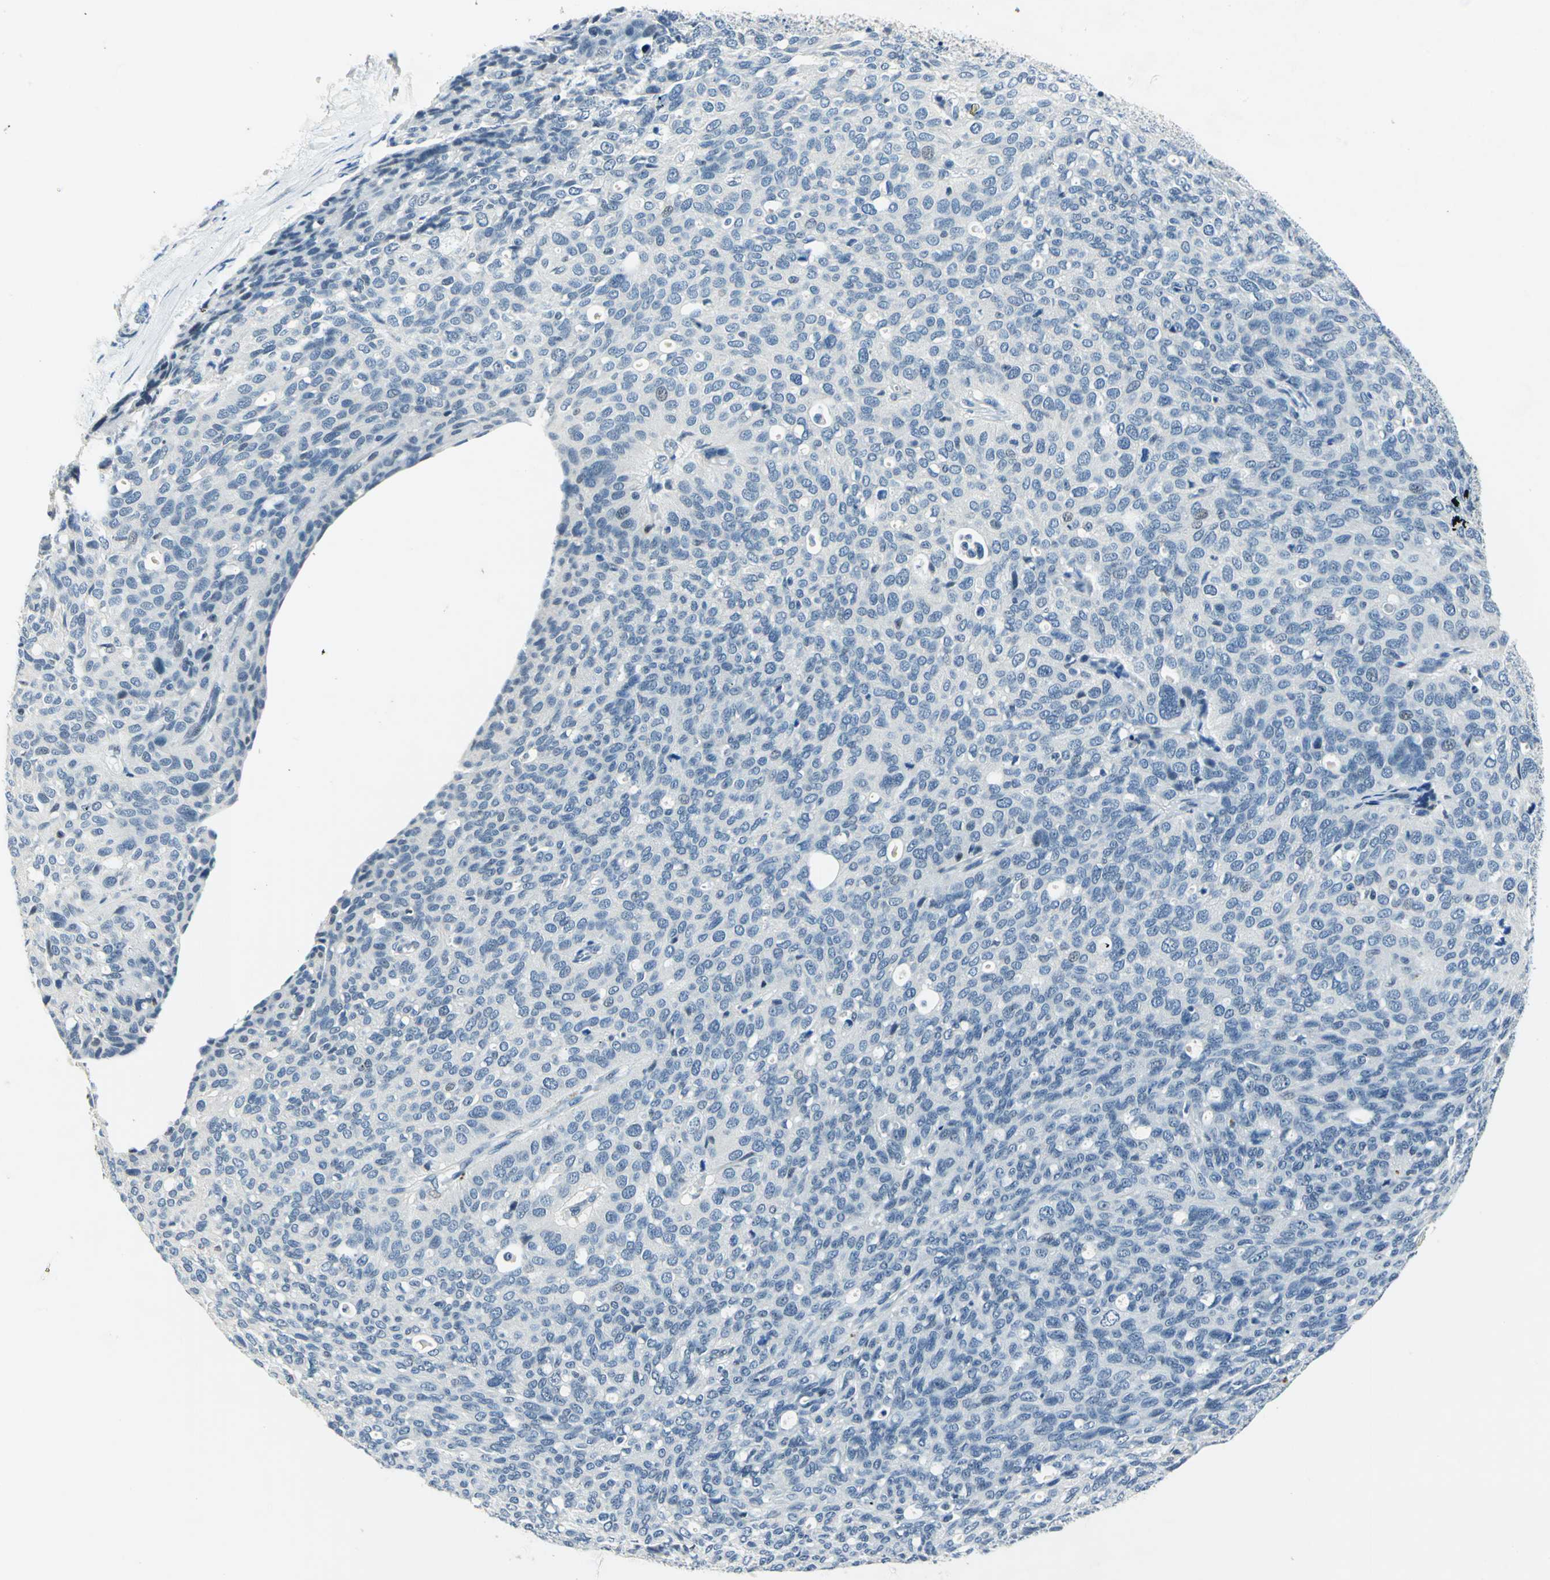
{"staining": {"intensity": "negative", "quantity": "none", "location": "none"}, "tissue": "ovarian cancer", "cell_type": "Tumor cells", "image_type": "cancer", "snomed": [{"axis": "morphology", "description": "Carcinoma, endometroid"}, {"axis": "topography", "description": "Ovary"}], "caption": "IHC micrograph of ovarian endometroid carcinoma stained for a protein (brown), which shows no expression in tumor cells.", "gene": "RAD17", "patient": {"sex": "female", "age": 60}}